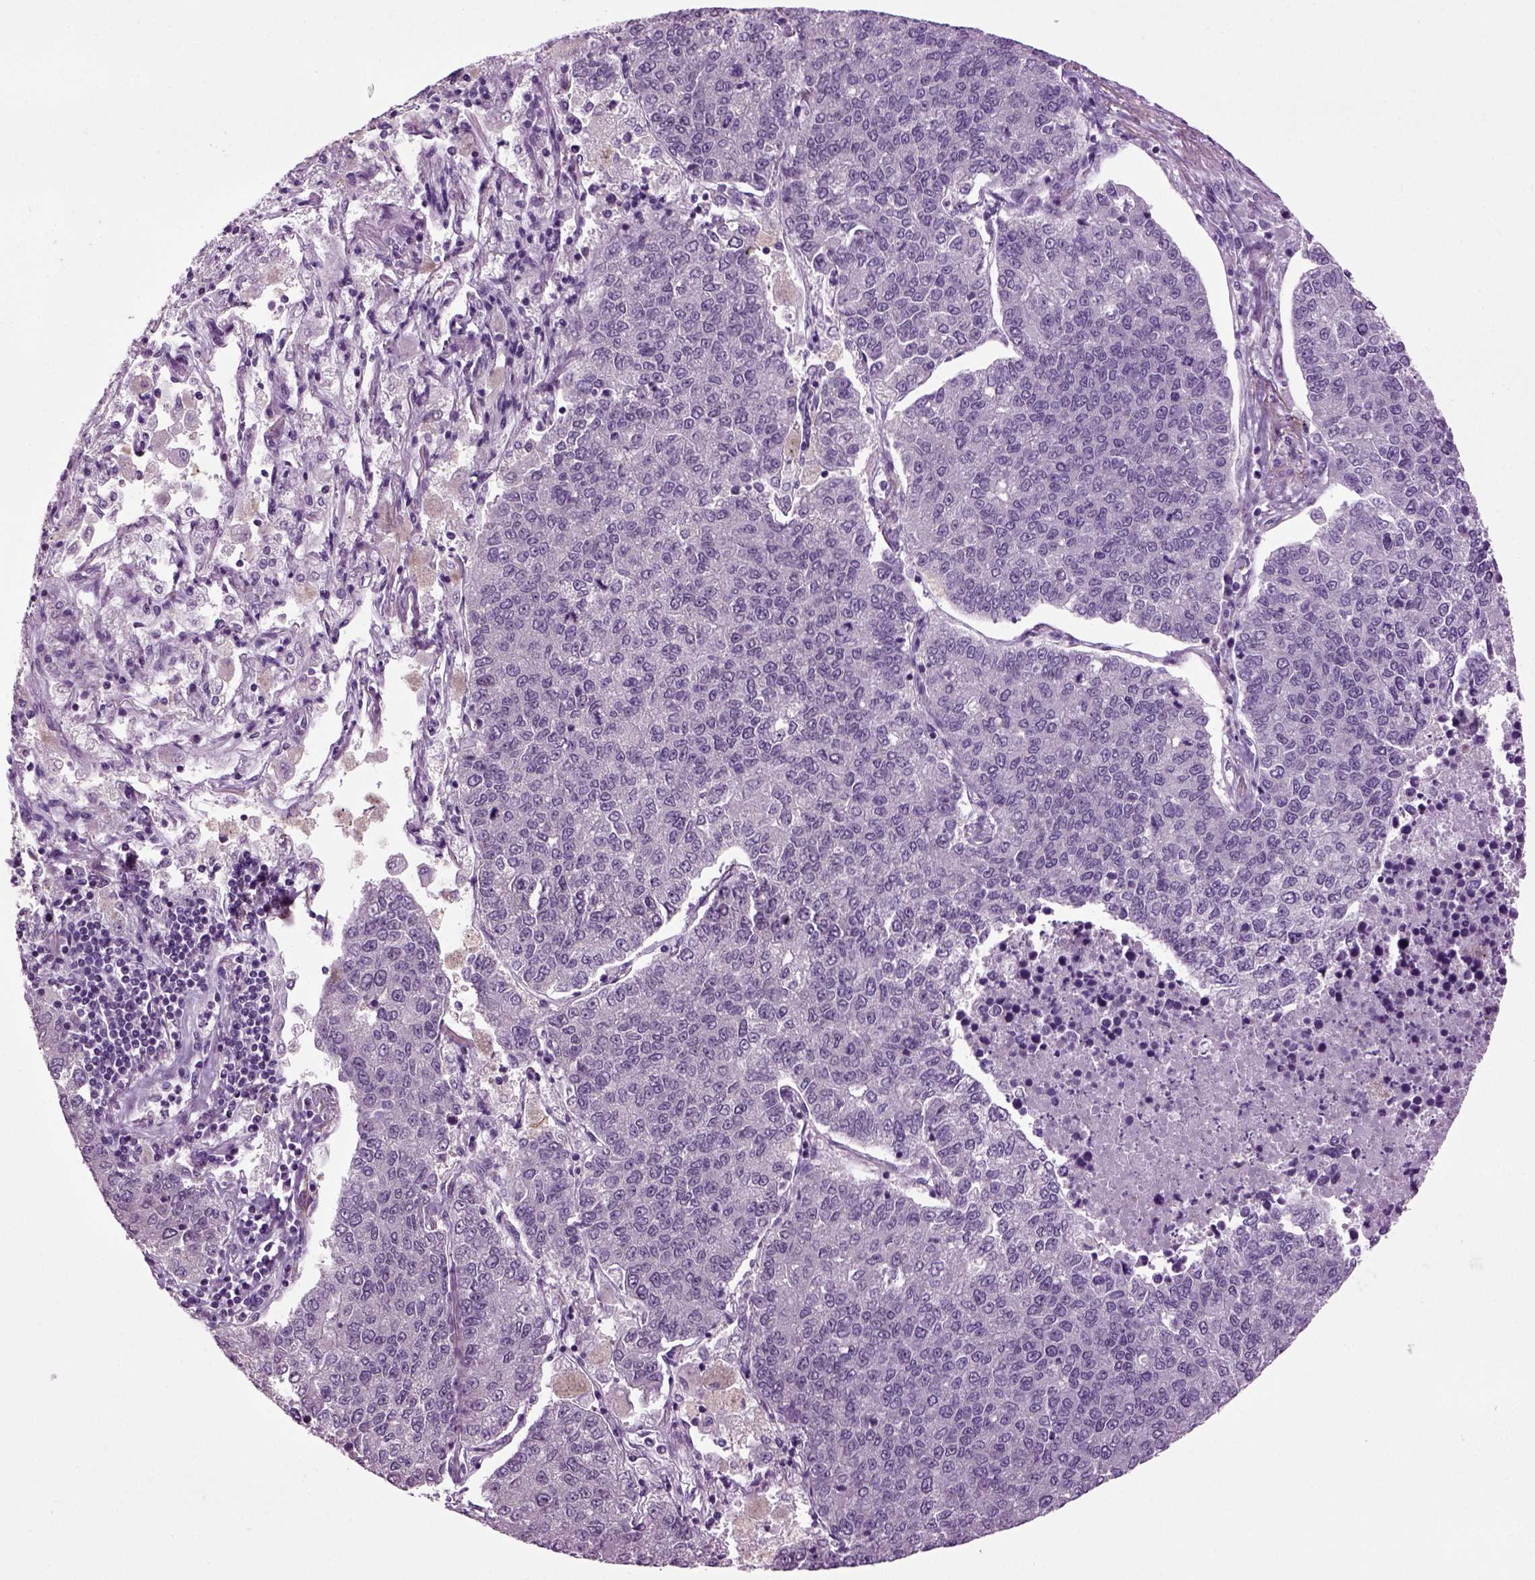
{"staining": {"intensity": "negative", "quantity": "none", "location": "none"}, "tissue": "lung cancer", "cell_type": "Tumor cells", "image_type": "cancer", "snomed": [{"axis": "morphology", "description": "Adenocarcinoma, NOS"}, {"axis": "topography", "description": "Lung"}], "caption": "This is an IHC histopathology image of human lung cancer. There is no expression in tumor cells.", "gene": "PLCH2", "patient": {"sex": "male", "age": 49}}